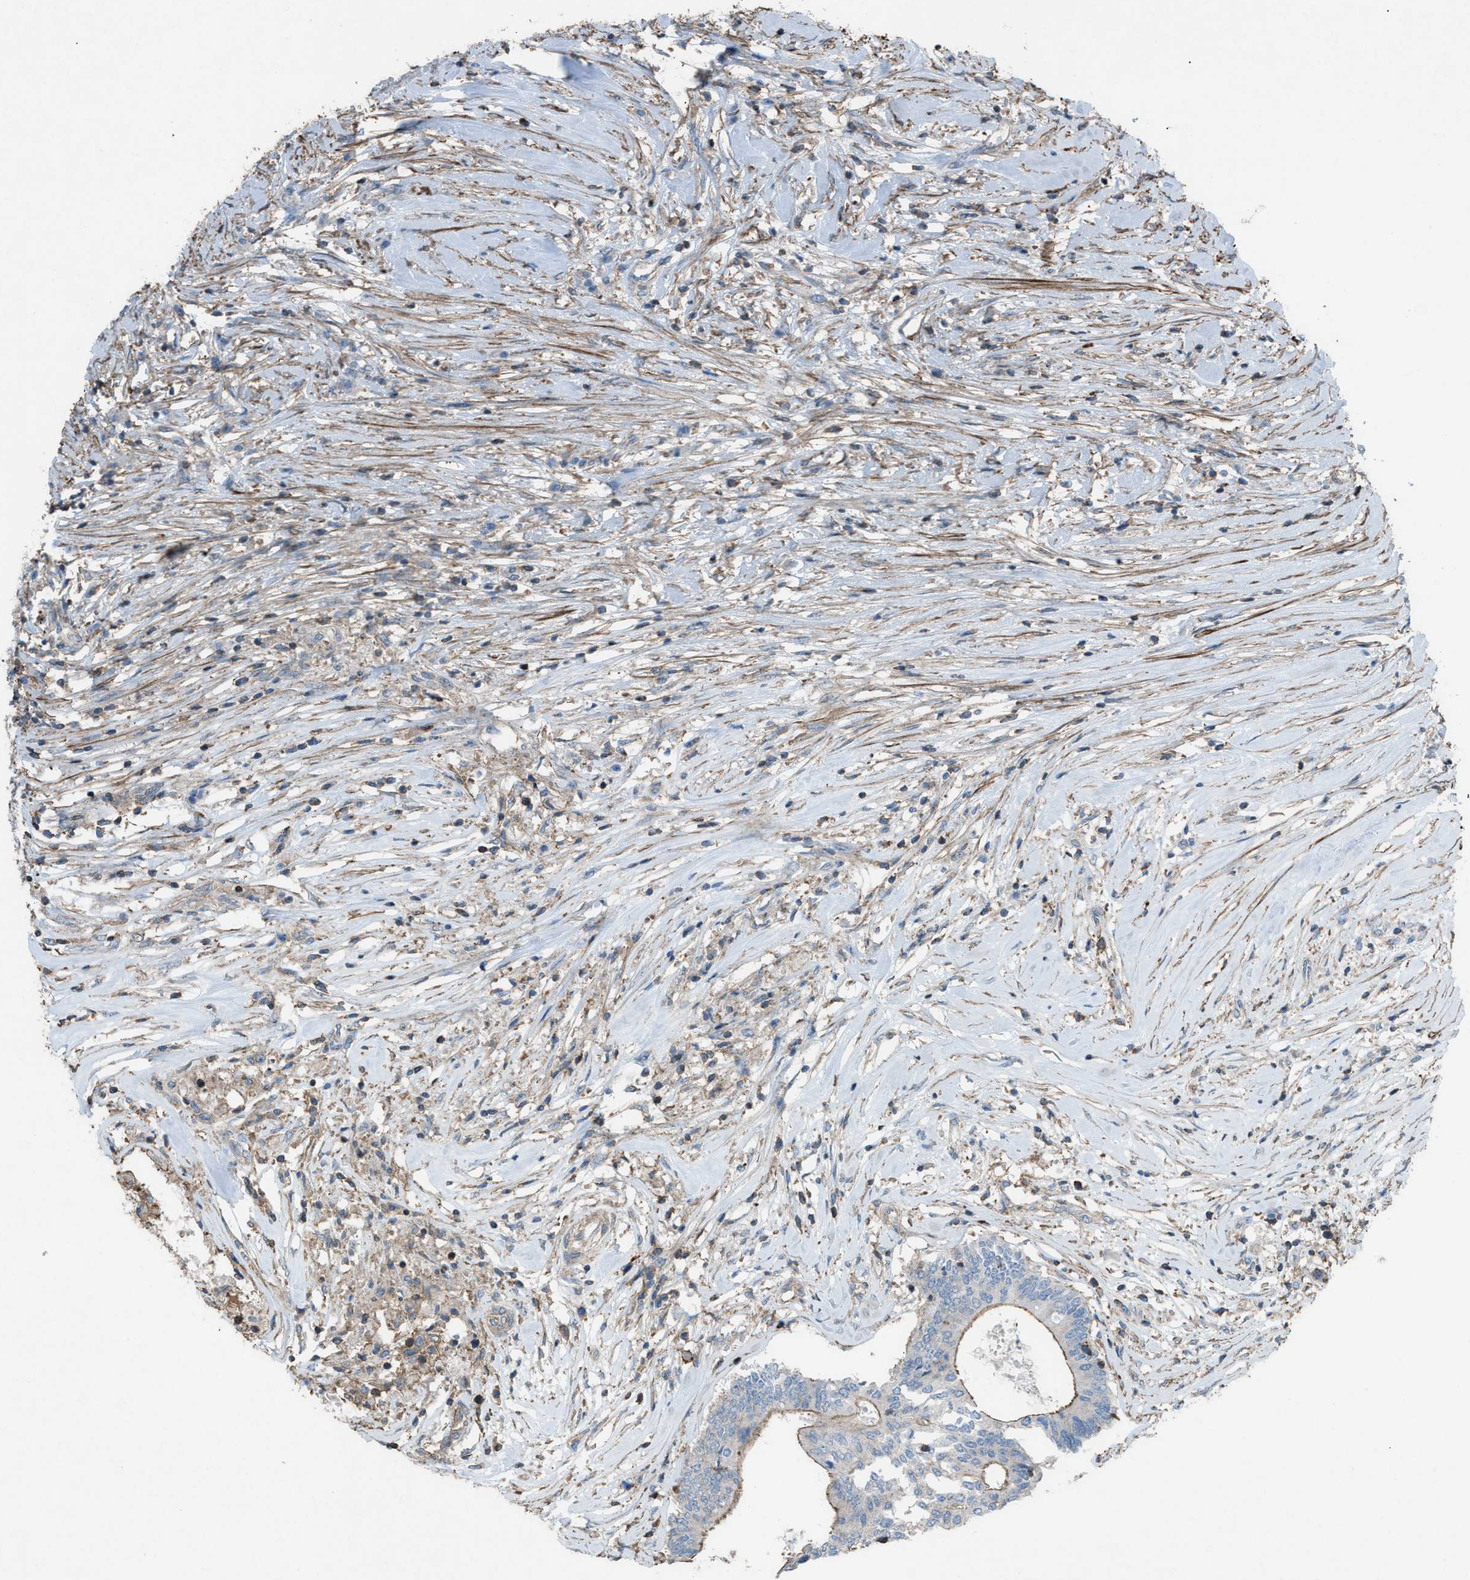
{"staining": {"intensity": "weak", "quantity": ">75%", "location": "cytoplasmic/membranous"}, "tissue": "colorectal cancer", "cell_type": "Tumor cells", "image_type": "cancer", "snomed": [{"axis": "morphology", "description": "Adenocarcinoma, NOS"}, {"axis": "topography", "description": "Rectum"}], "caption": "Tumor cells display weak cytoplasmic/membranous expression in about >75% of cells in colorectal cancer.", "gene": "NCK2", "patient": {"sex": "male", "age": 63}}